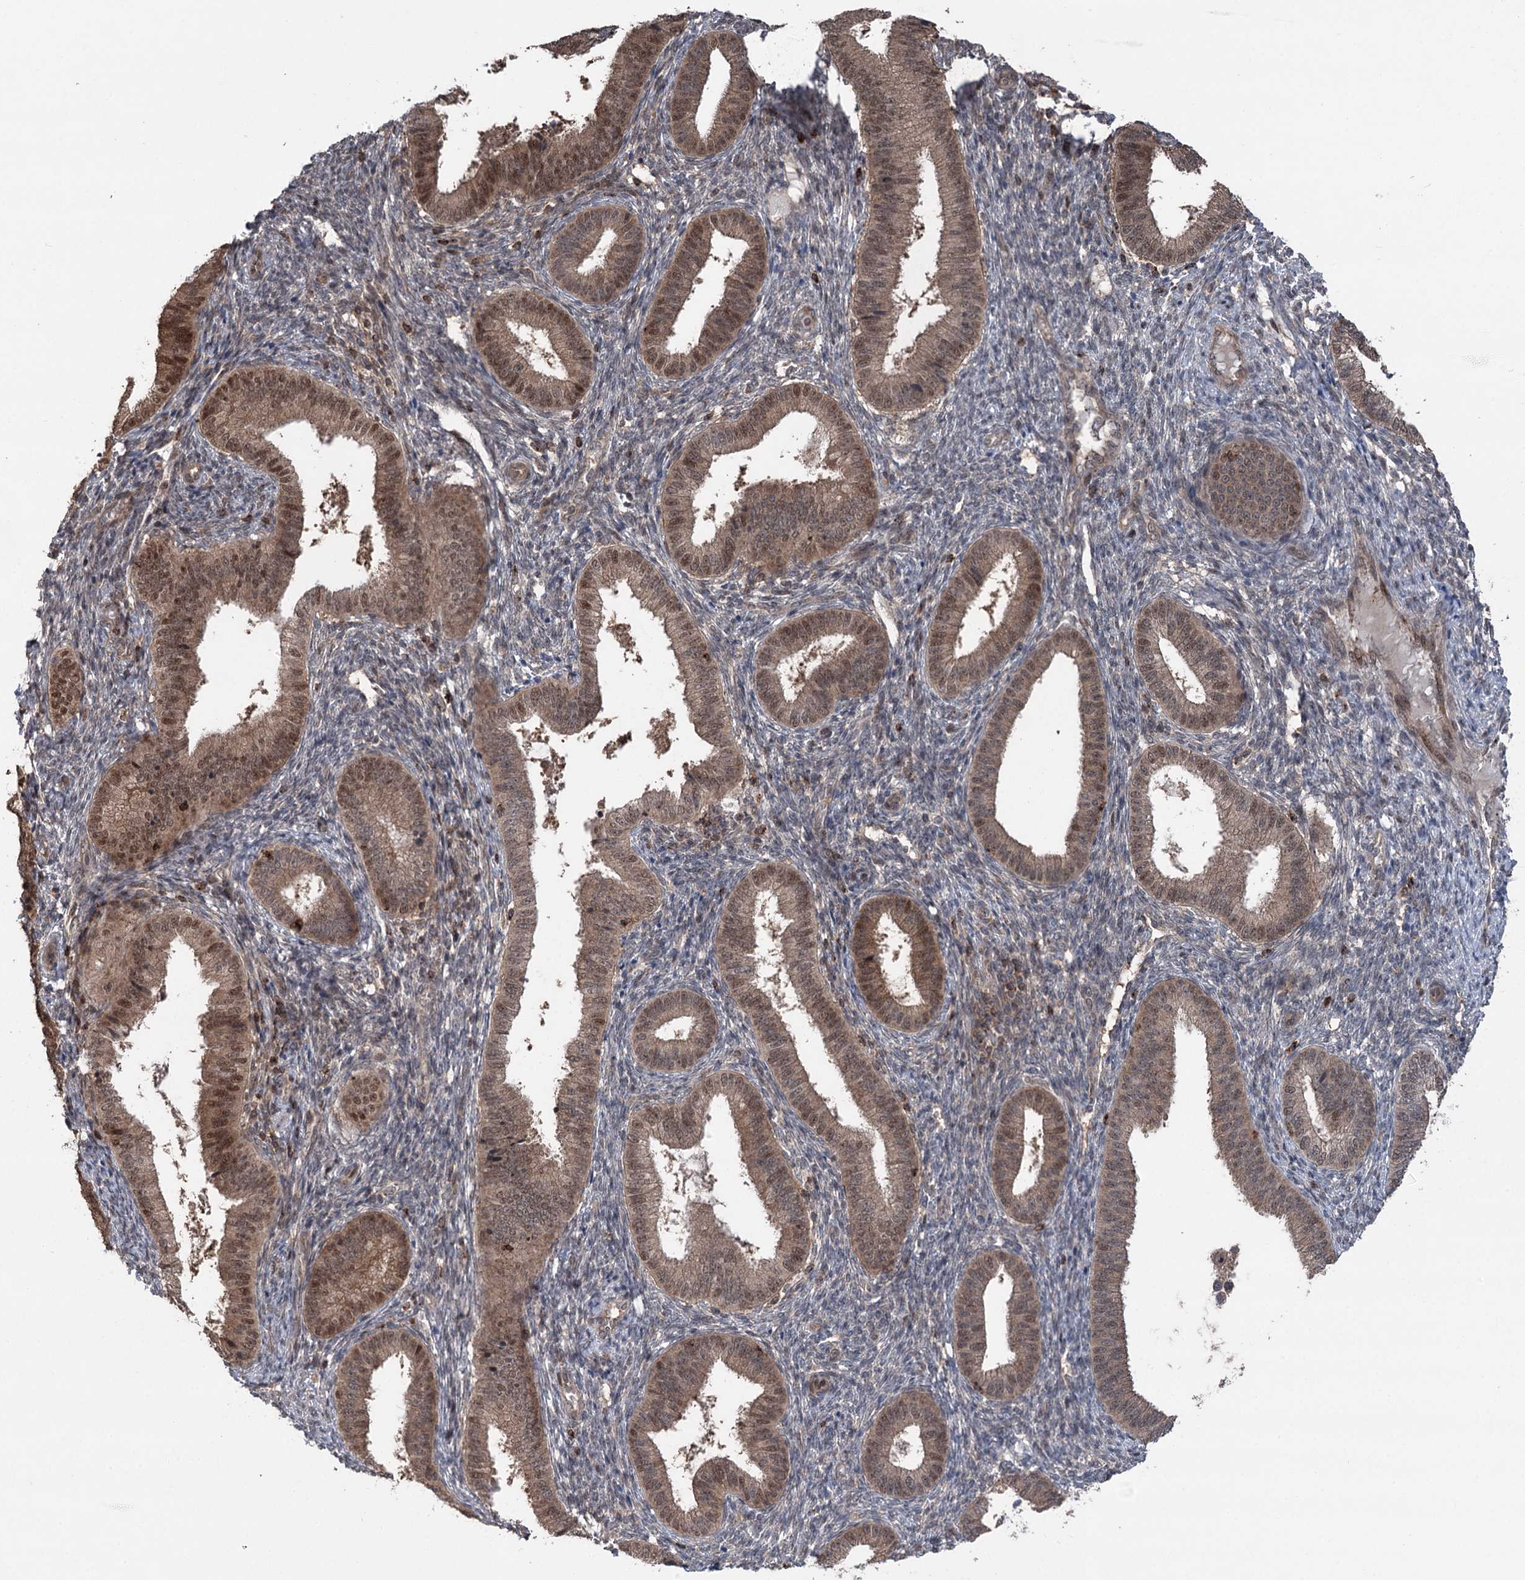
{"staining": {"intensity": "moderate", "quantity": "<25%", "location": "nuclear"}, "tissue": "endometrium", "cell_type": "Cells in endometrial stroma", "image_type": "normal", "snomed": [{"axis": "morphology", "description": "Normal tissue, NOS"}, {"axis": "topography", "description": "Endometrium"}], "caption": "Protein positivity by immunohistochemistry (IHC) exhibits moderate nuclear staining in approximately <25% of cells in endometrial stroma in unremarkable endometrium.", "gene": "CCSER2", "patient": {"sex": "female", "age": 39}}